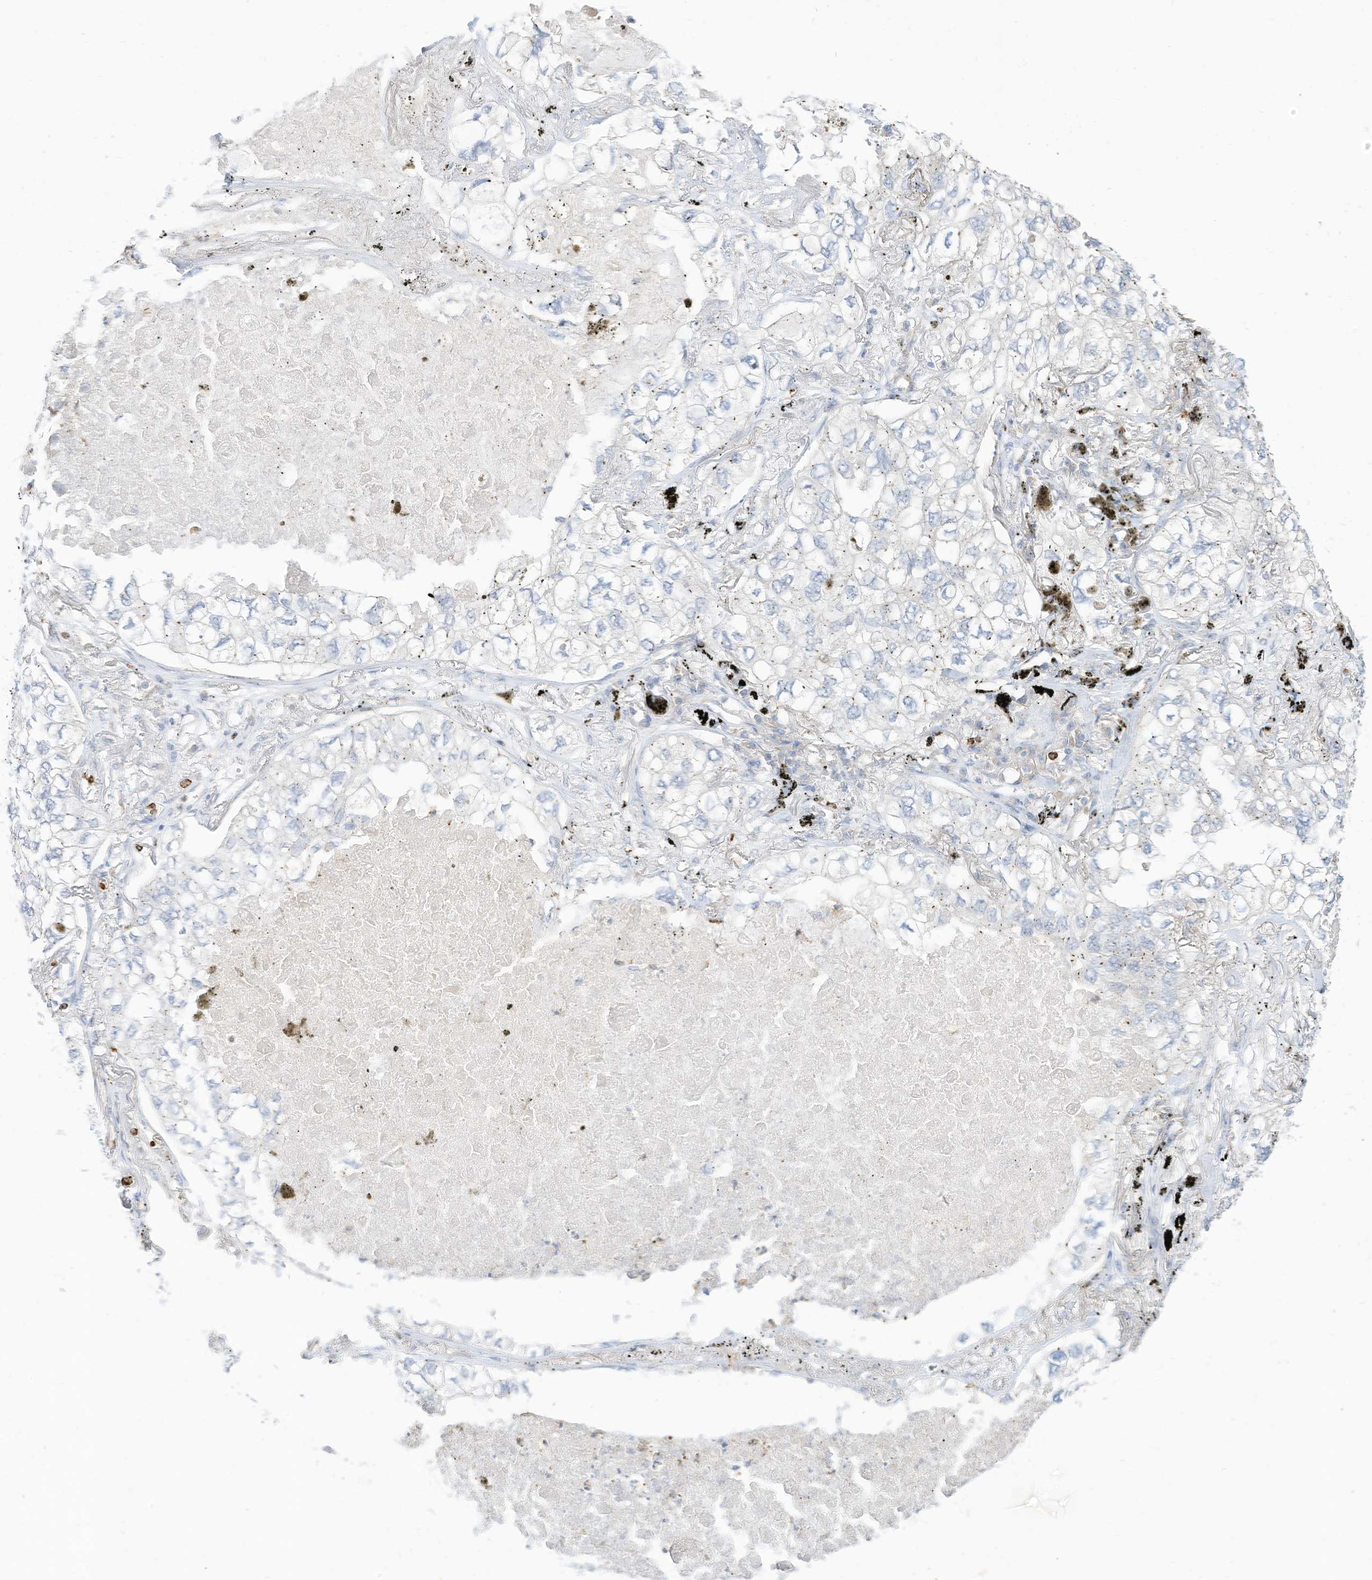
{"staining": {"intensity": "negative", "quantity": "none", "location": "none"}, "tissue": "lung cancer", "cell_type": "Tumor cells", "image_type": "cancer", "snomed": [{"axis": "morphology", "description": "Adenocarcinoma, NOS"}, {"axis": "topography", "description": "Lung"}], "caption": "A high-resolution photomicrograph shows immunohistochemistry staining of lung adenocarcinoma, which exhibits no significant positivity in tumor cells.", "gene": "ATP13A1", "patient": {"sex": "male", "age": 65}}